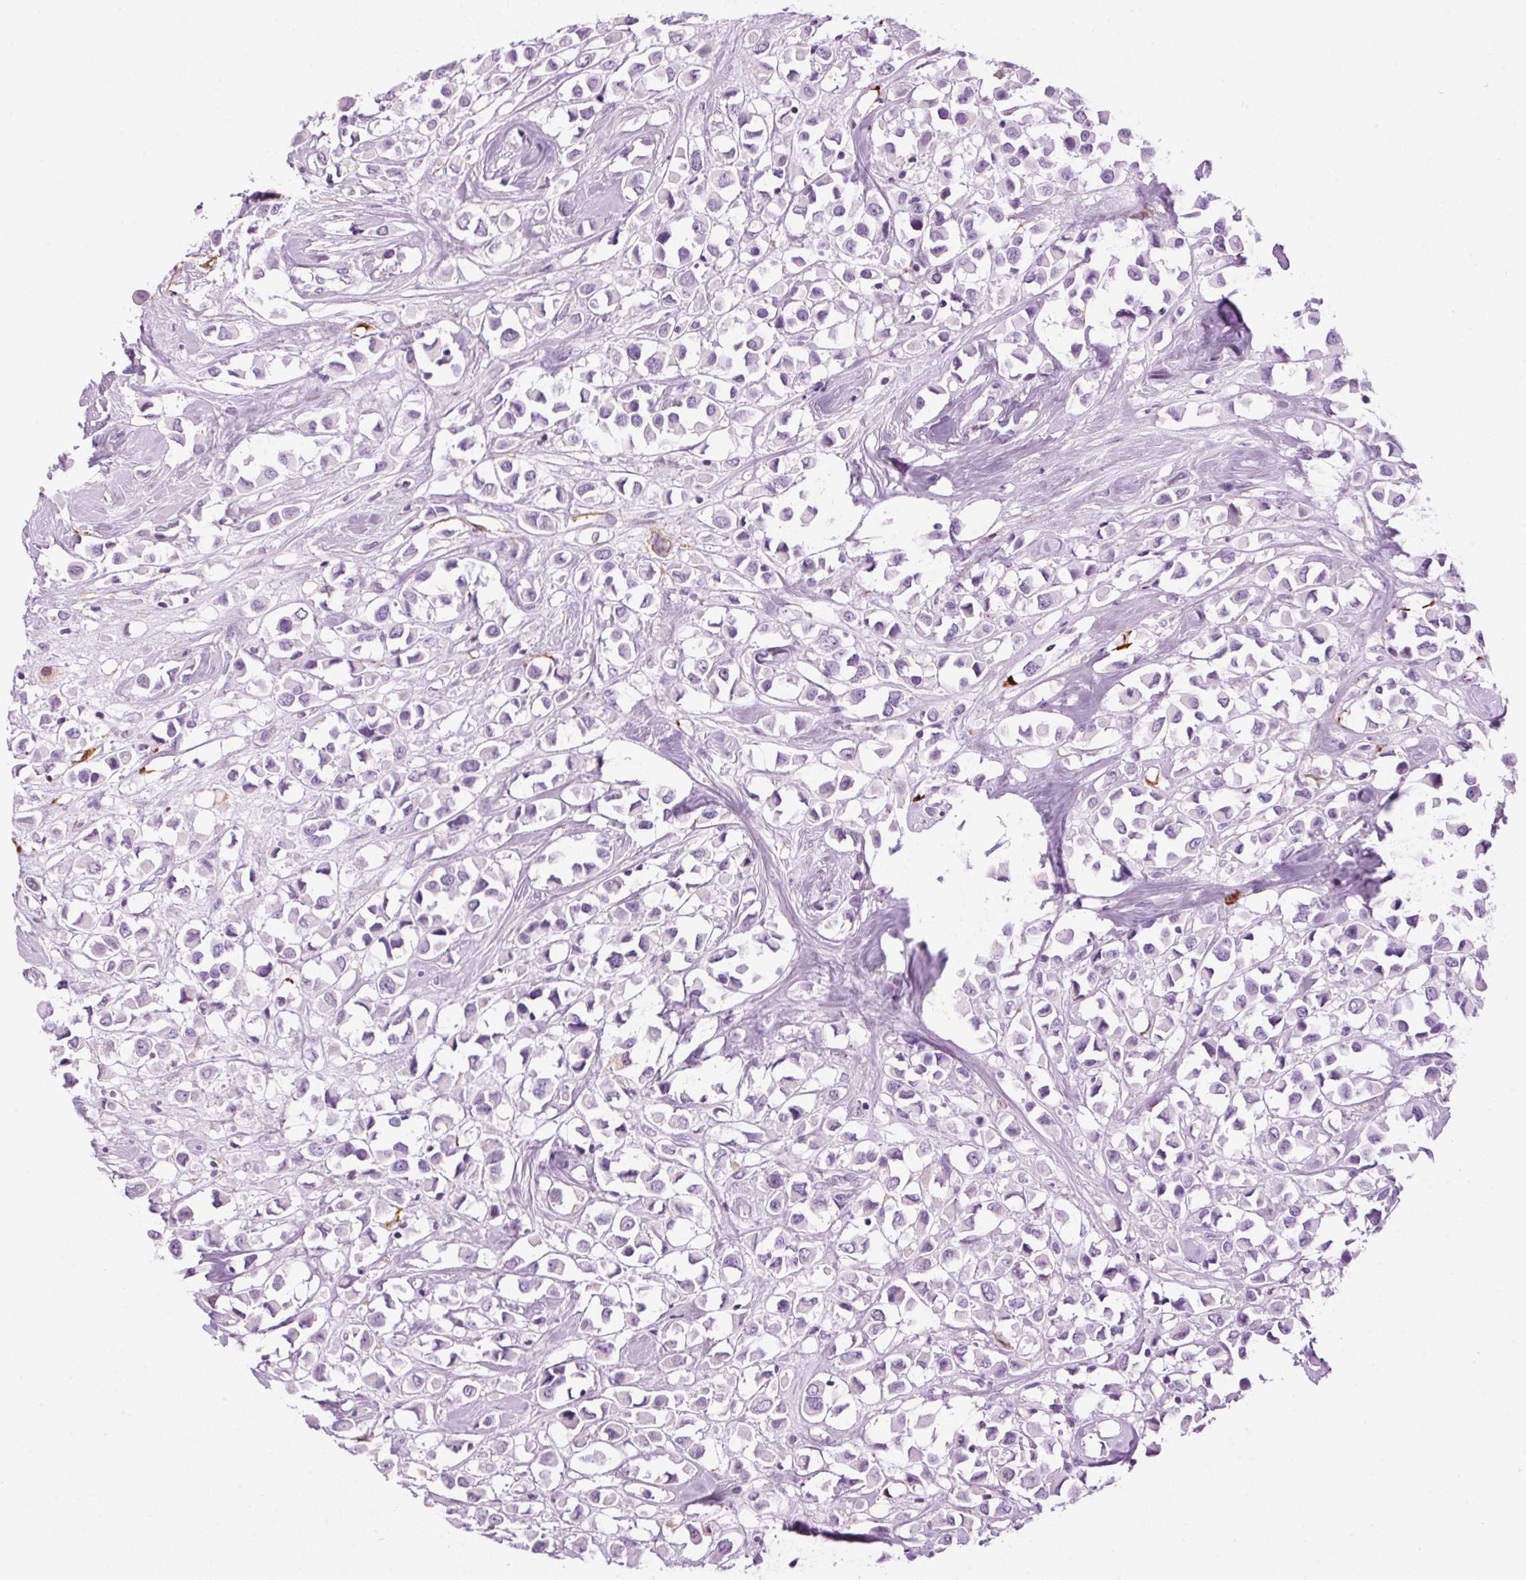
{"staining": {"intensity": "negative", "quantity": "none", "location": "none"}, "tissue": "breast cancer", "cell_type": "Tumor cells", "image_type": "cancer", "snomed": [{"axis": "morphology", "description": "Duct carcinoma"}, {"axis": "topography", "description": "Breast"}], "caption": "There is no significant positivity in tumor cells of breast cancer.", "gene": "TMEM88B", "patient": {"sex": "female", "age": 61}}